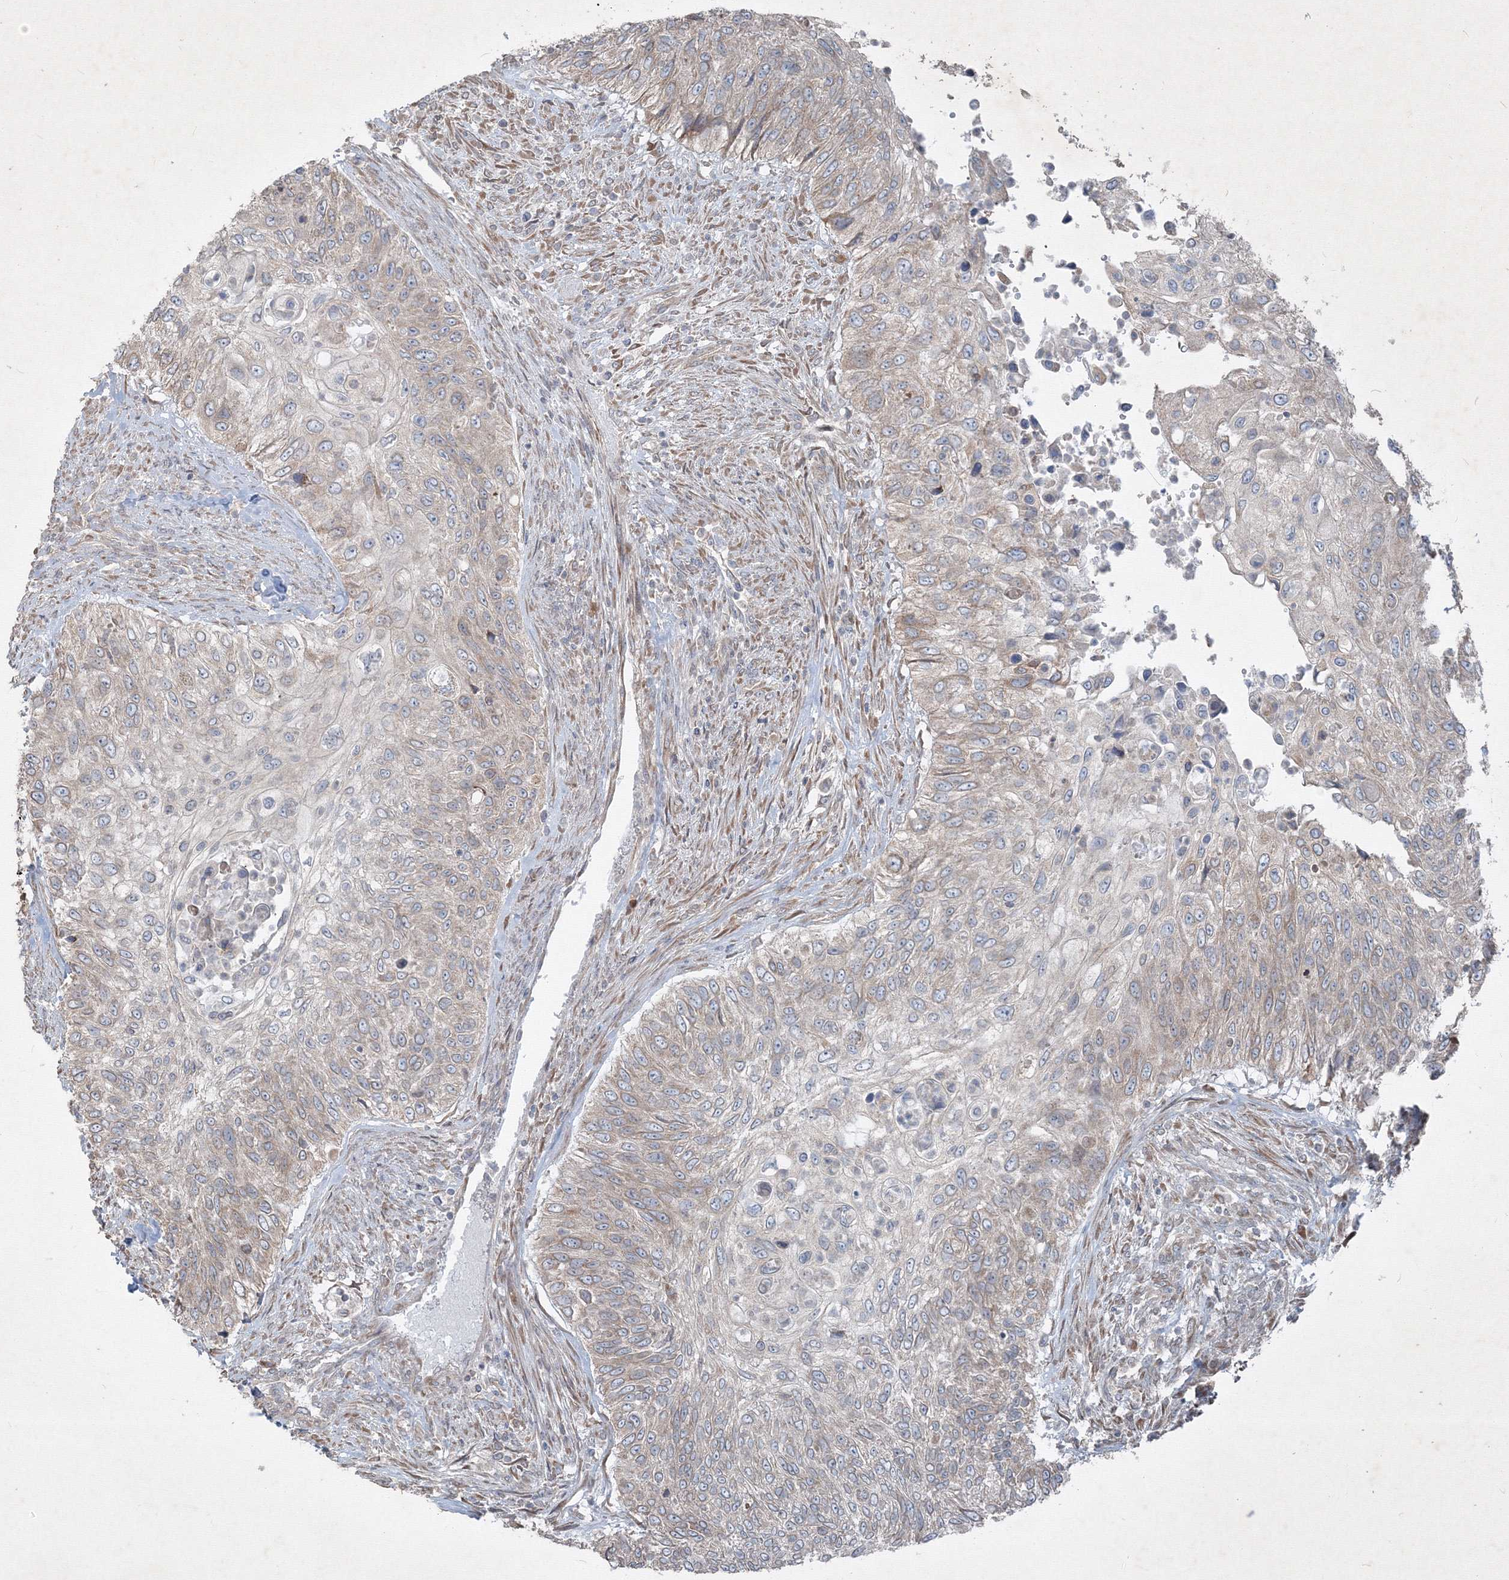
{"staining": {"intensity": "weak", "quantity": "25%-75%", "location": "cytoplasmic/membranous"}, "tissue": "urothelial cancer", "cell_type": "Tumor cells", "image_type": "cancer", "snomed": [{"axis": "morphology", "description": "Urothelial carcinoma, High grade"}, {"axis": "topography", "description": "Urinary bladder"}], "caption": "Protein expression analysis of urothelial cancer exhibits weak cytoplasmic/membranous expression in about 25%-75% of tumor cells.", "gene": "IFNAR1", "patient": {"sex": "female", "age": 60}}